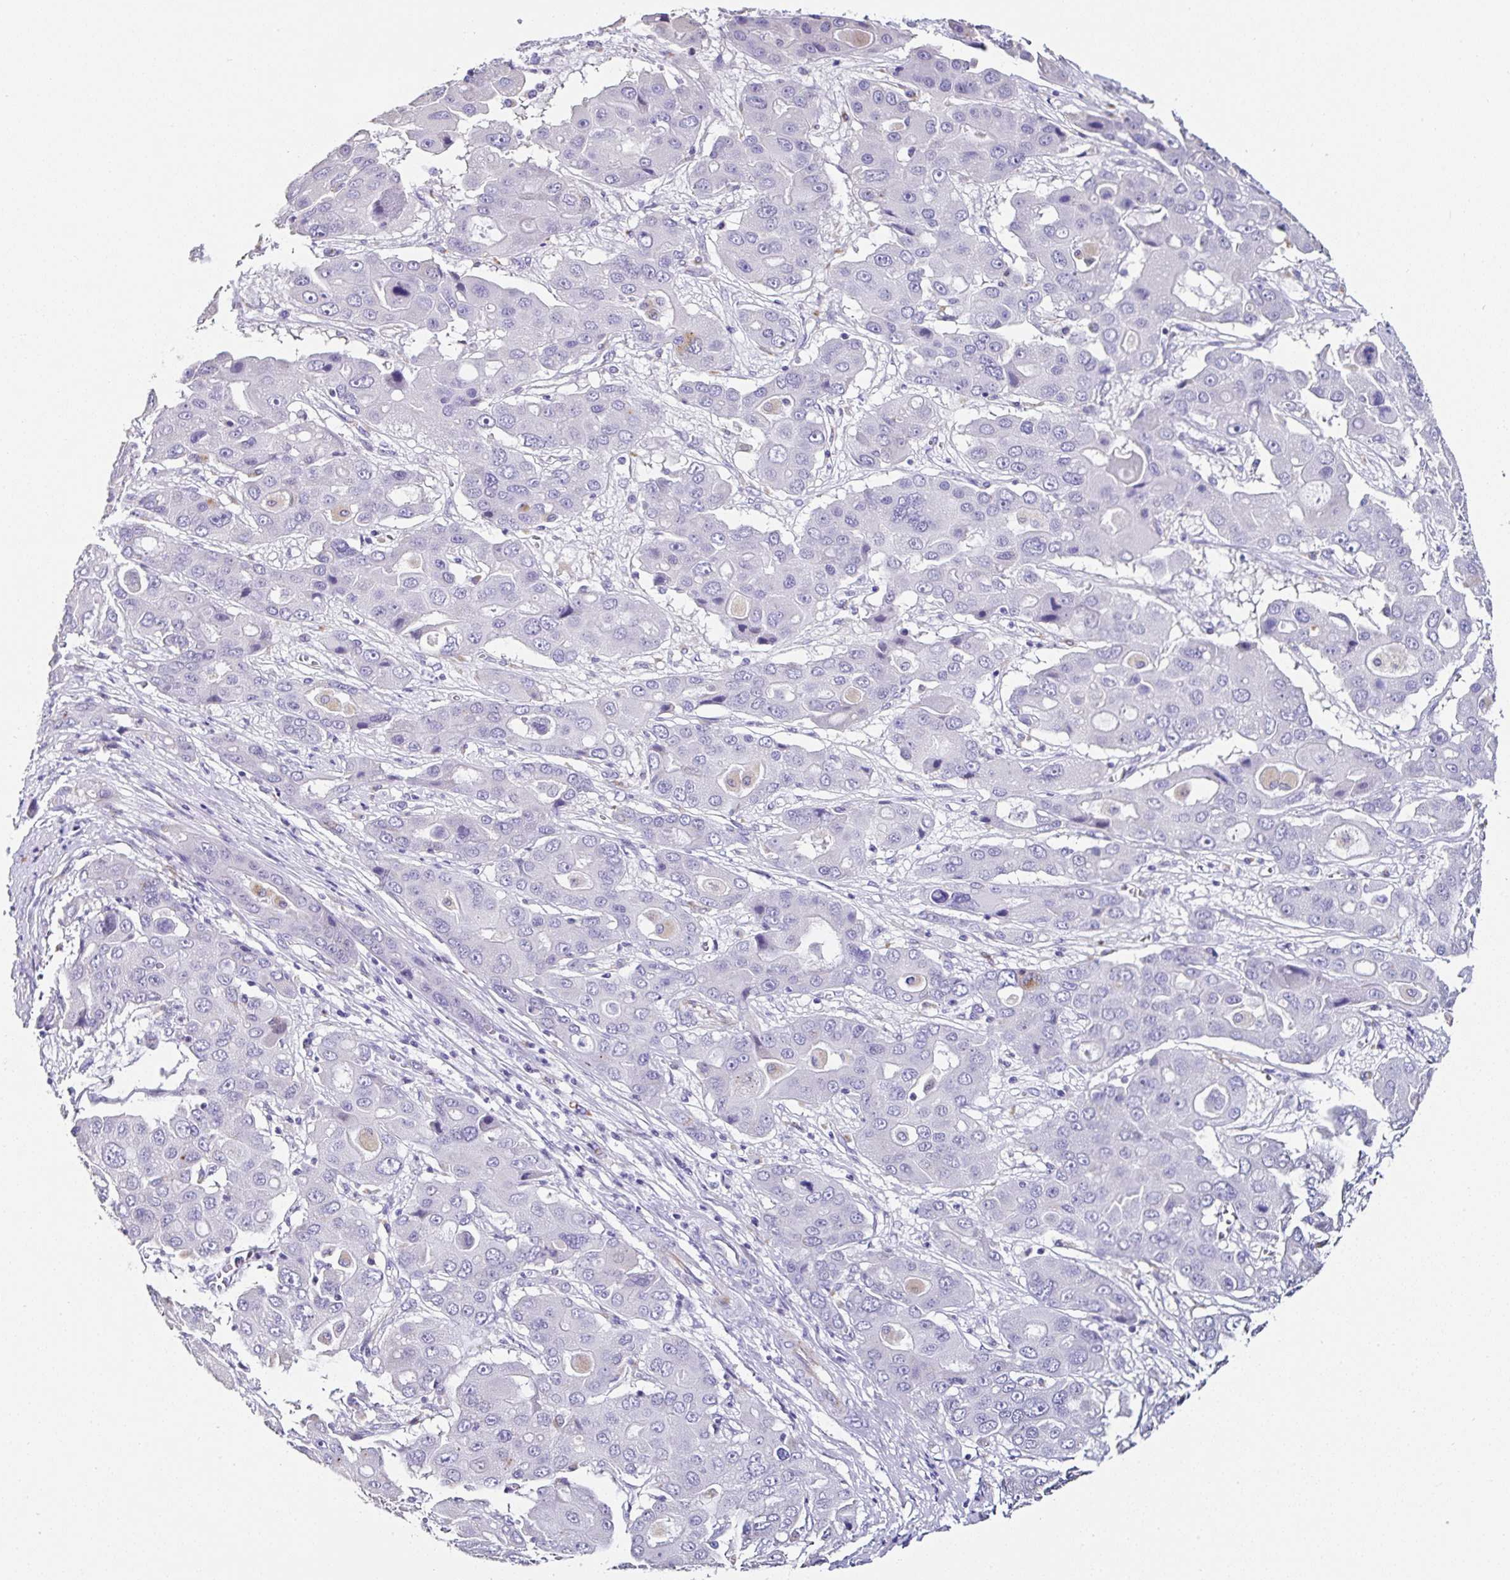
{"staining": {"intensity": "negative", "quantity": "none", "location": "none"}, "tissue": "liver cancer", "cell_type": "Tumor cells", "image_type": "cancer", "snomed": [{"axis": "morphology", "description": "Cholangiocarcinoma"}, {"axis": "topography", "description": "Liver"}], "caption": "Immunohistochemistry (IHC) image of neoplastic tissue: human liver cancer stained with DAB (3,3'-diaminobenzidine) shows no significant protein positivity in tumor cells.", "gene": "TMPRSS11E", "patient": {"sex": "male", "age": 67}}